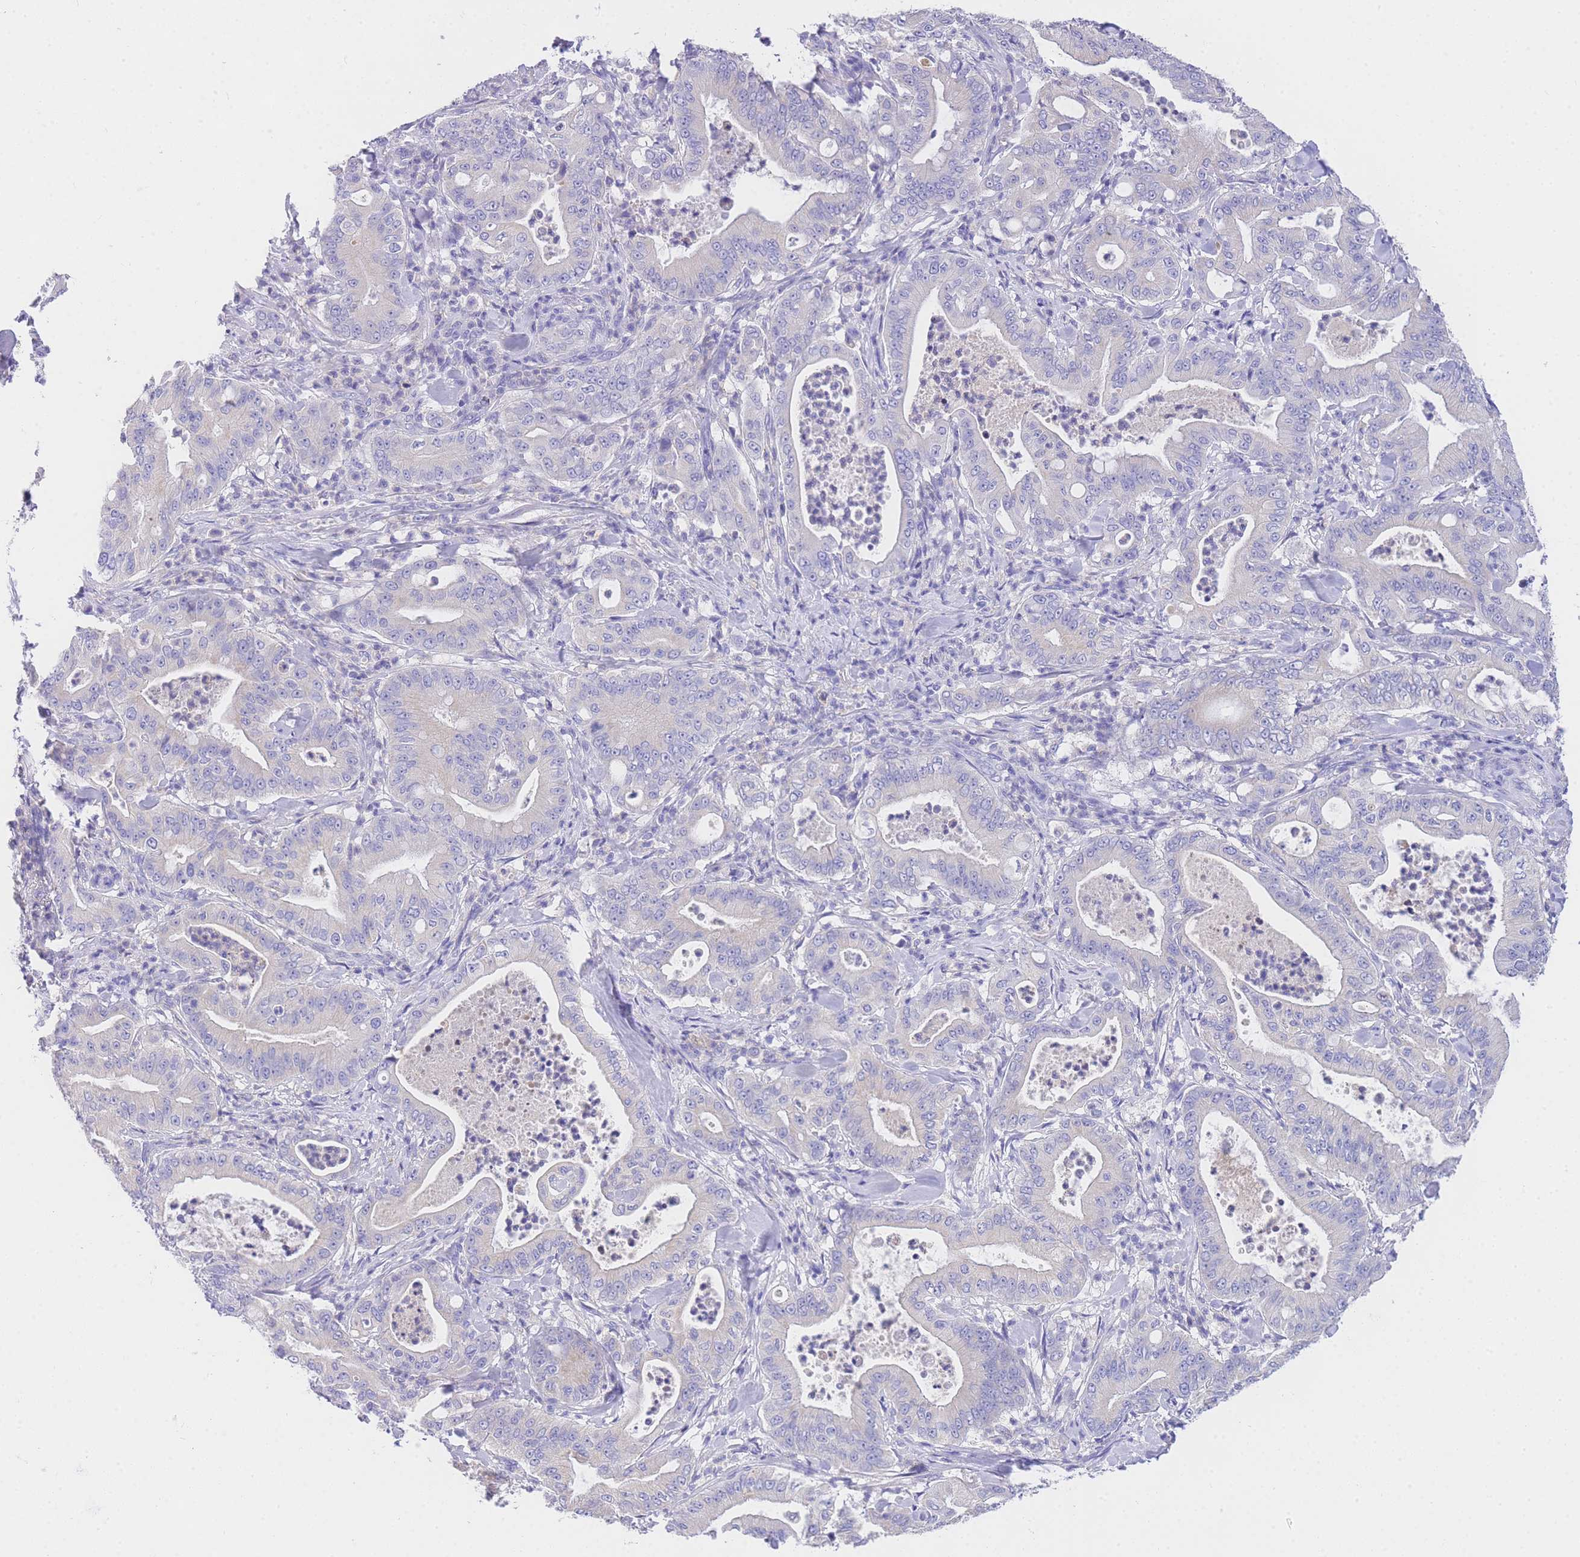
{"staining": {"intensity": "negative", "quantity": "none", "location": "none"}, "tissue": "pancreatic cancer", "cell_type": "Tumor cells", "image_type": "cancer", "snomed": [{"axis": "morphology", "description": "Adenocarcinoma, NOS"}, {"axis": "topography", "description": "Pancreas"}], "caption": "The photomicrograph demonstrates no staining of tumor cells in pancreatic cancer.", "gene": "EPN2", "patient": {"sex": "male", "age": 71}}